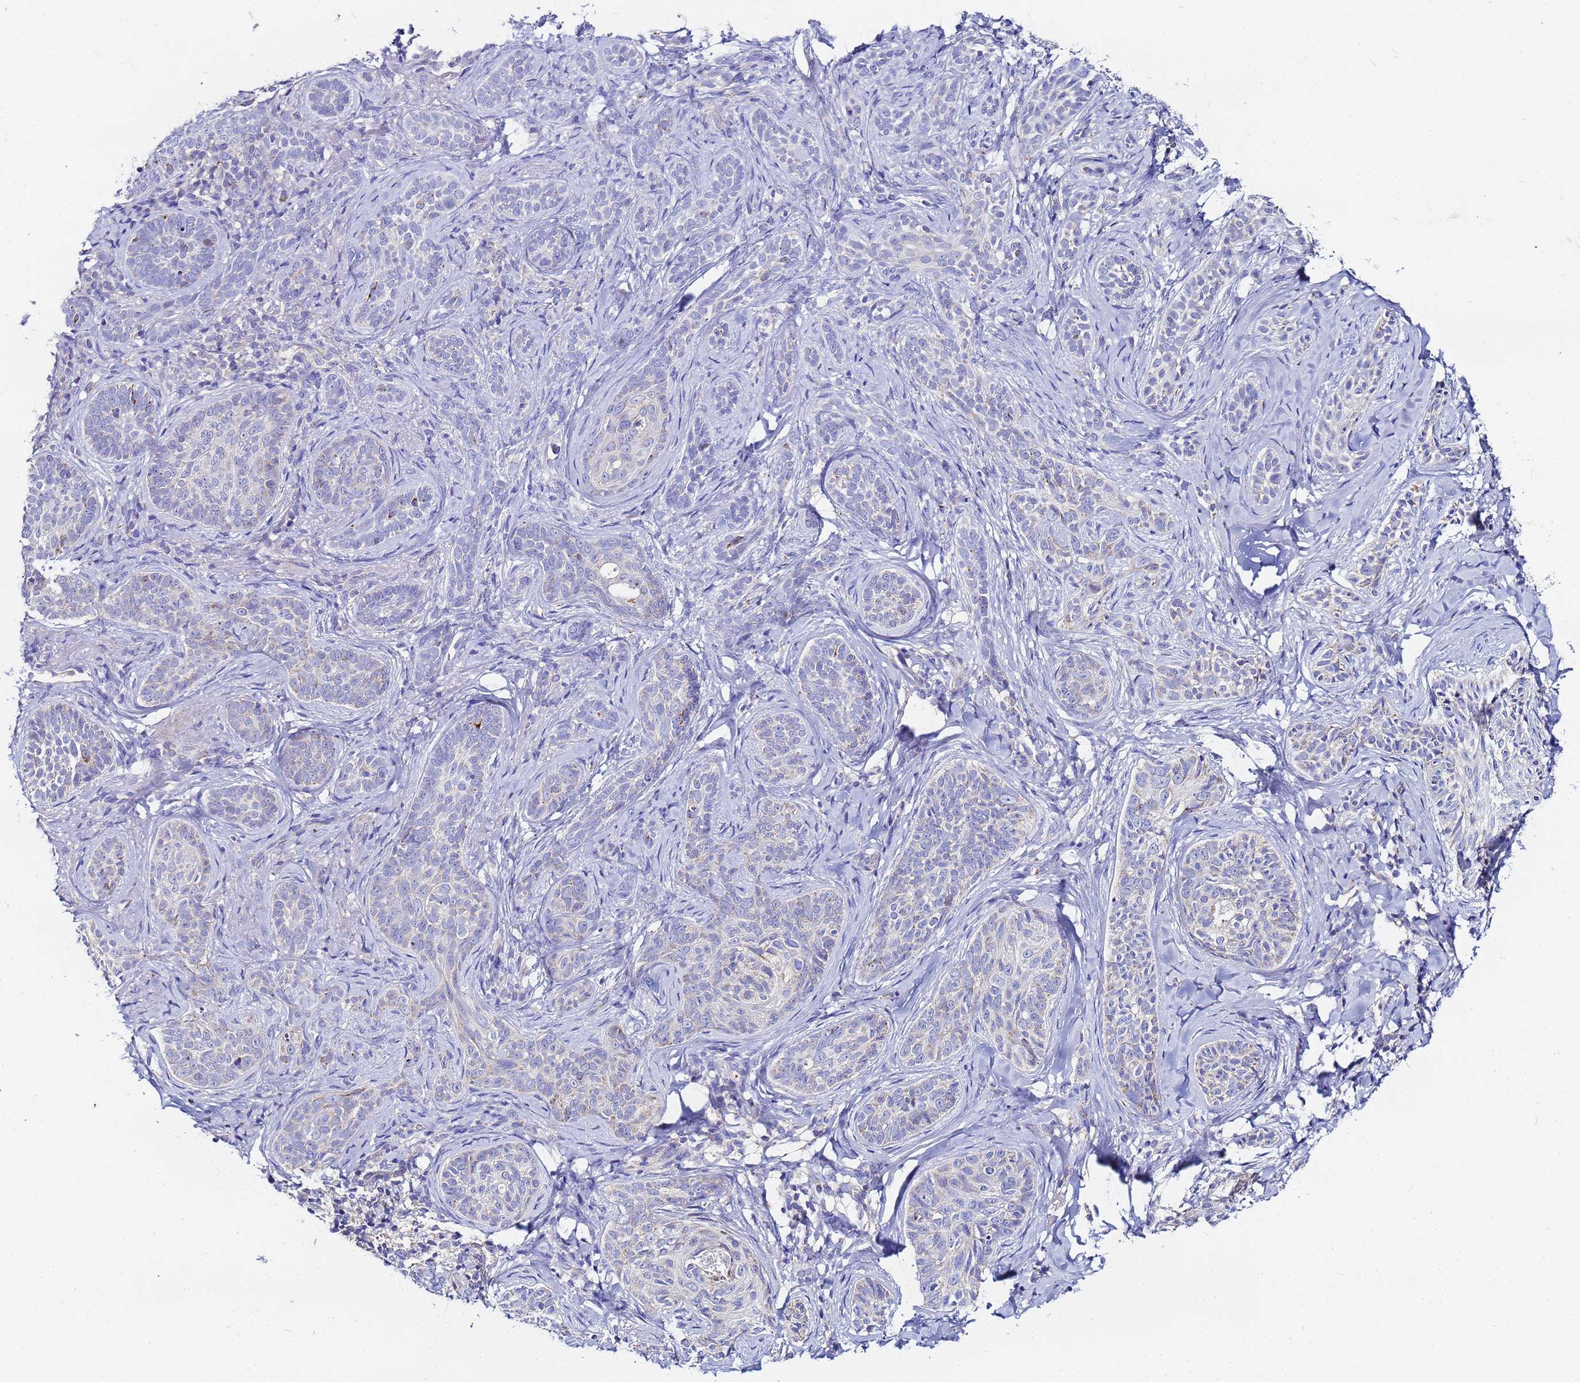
{"staining": {"intensity": "negative", "quantity": "none", "location": "none"}, "tissue": "skin cancer", "cell_type": "Tumor cells", "image_type": "cancer", "snomed": [{"axis": "morphology", "description": "Basal cell carcinoma"}, {"axis": "topography", "description": "Skin"}], "caption": "Tumor cells show no significant protein positivity in basal cell carcinoma (skin).", "gene": "FAHD2A", "patient": {"sex": "male", "age": 71}}